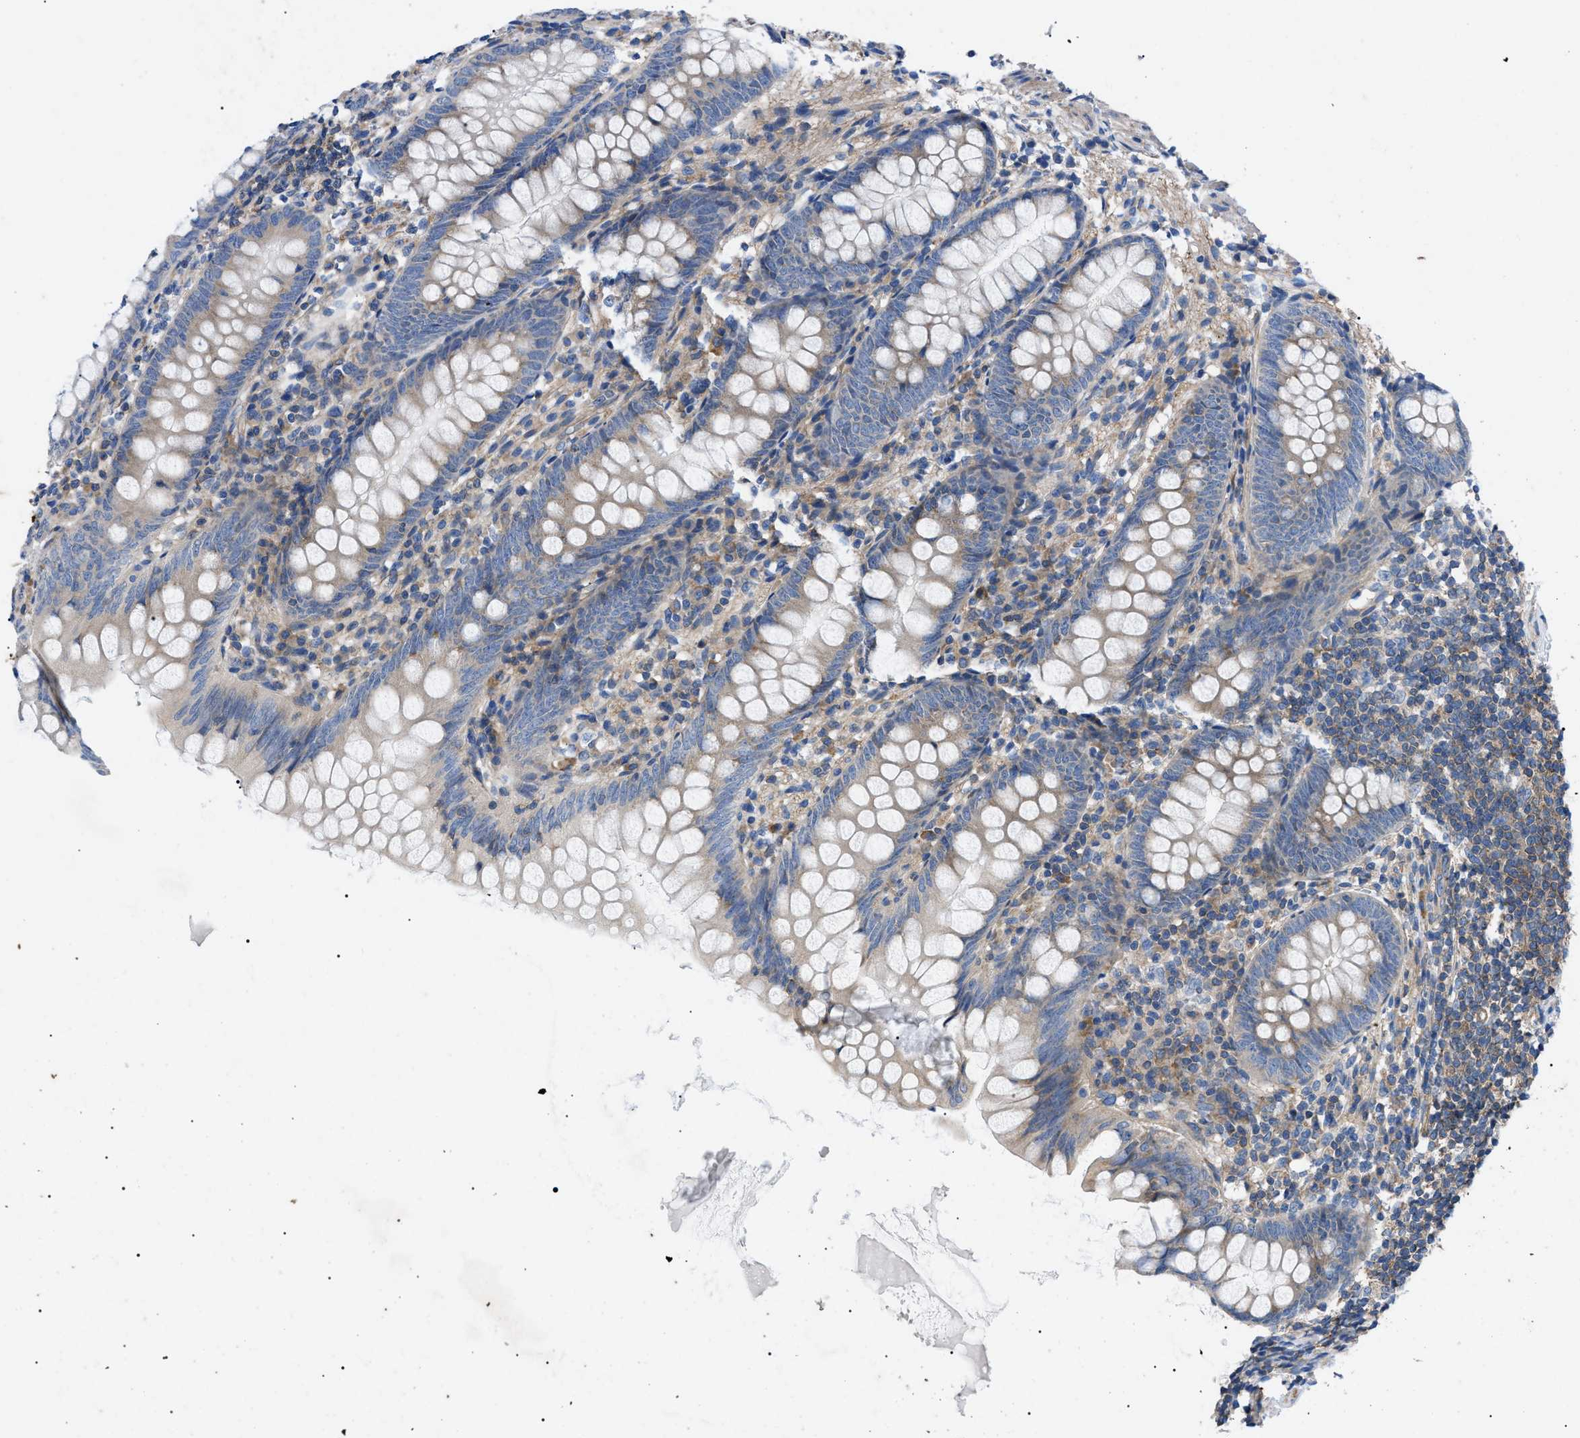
{"staining": {"intensity": "moderate", "quantity": "25%-75%", "location": "cytoplasmic/membranous"}, "tissue": "appendix", "cell_type": "Glandular cells", "image_type": "normal", "snomed": [{"axis": "morphology", "description": "Normal tissue, NOS"}, {"axis": "topography", "description": "Appendix"}], "caption": "Immunohistochemistry histopathology image of unremarkable appendix: appendix stained using immunohistochemistry shows medium levels of moderate protein expression localized specifically in the cytoplasmic/membranous of glandular cells, appearing as a cytoplasmic/membranous brown color.", "gene": "HSPB8", "patient": {"sex": "female", "age": 77}}